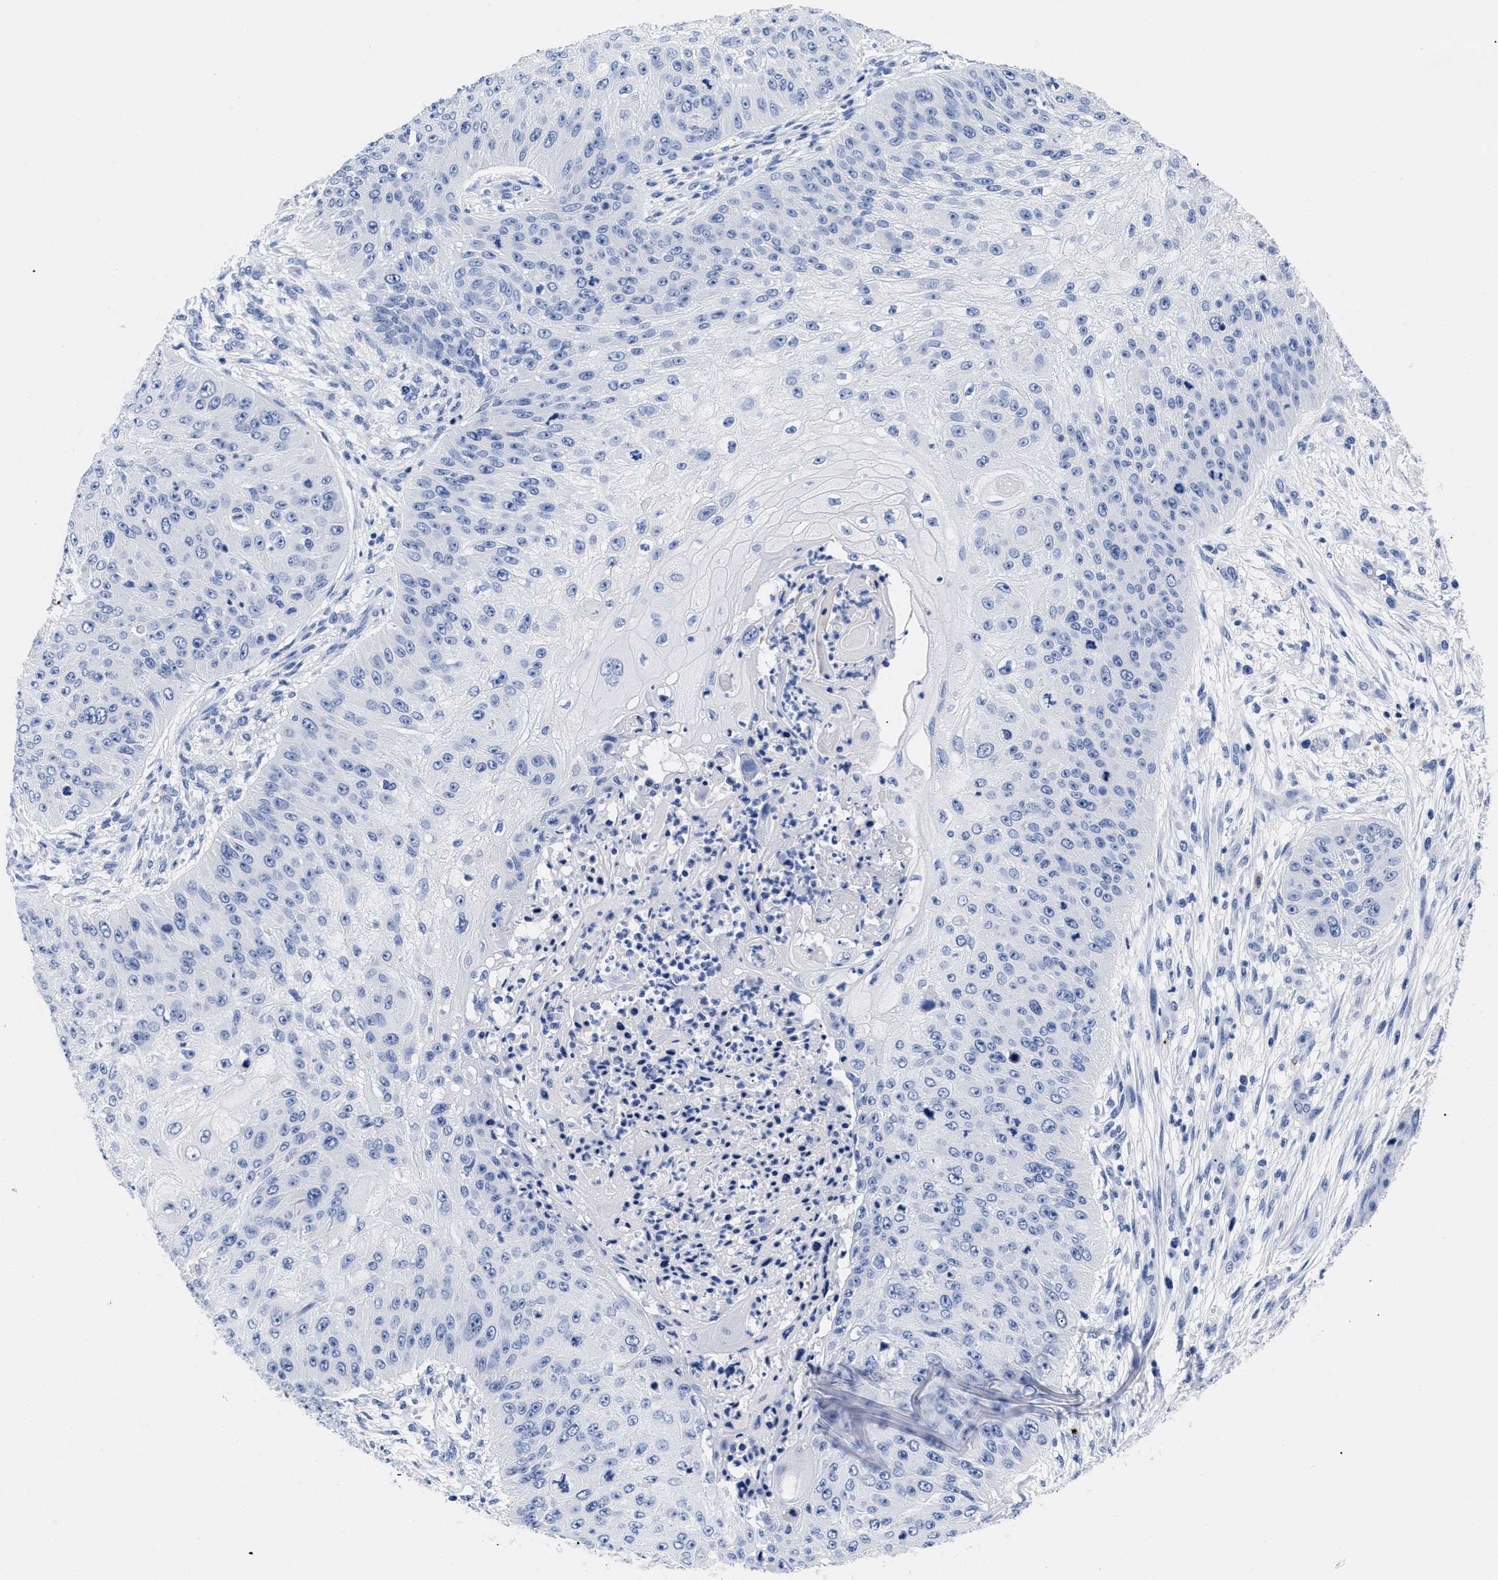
{"staining": {"intensity": "negative", "quantity": "none", "location": "none"}, "tissue": "skin cancer", "cell_type": "Tumor cells", "image_type": "cancer", "snomed": [{"axis": "morphology", "description": "Squamous cell carcinoma, NOS"}, {"axis": "topography", "description": "Skin"}], "caption": "Tumor cells are negative for brown protein staining in squamous cell carcinoma (skin). (Immunohistochemistry, brightfield microscopy, high magnification).", "gene": "TREML1", "patient": {"sex": "female", "age": 80}}